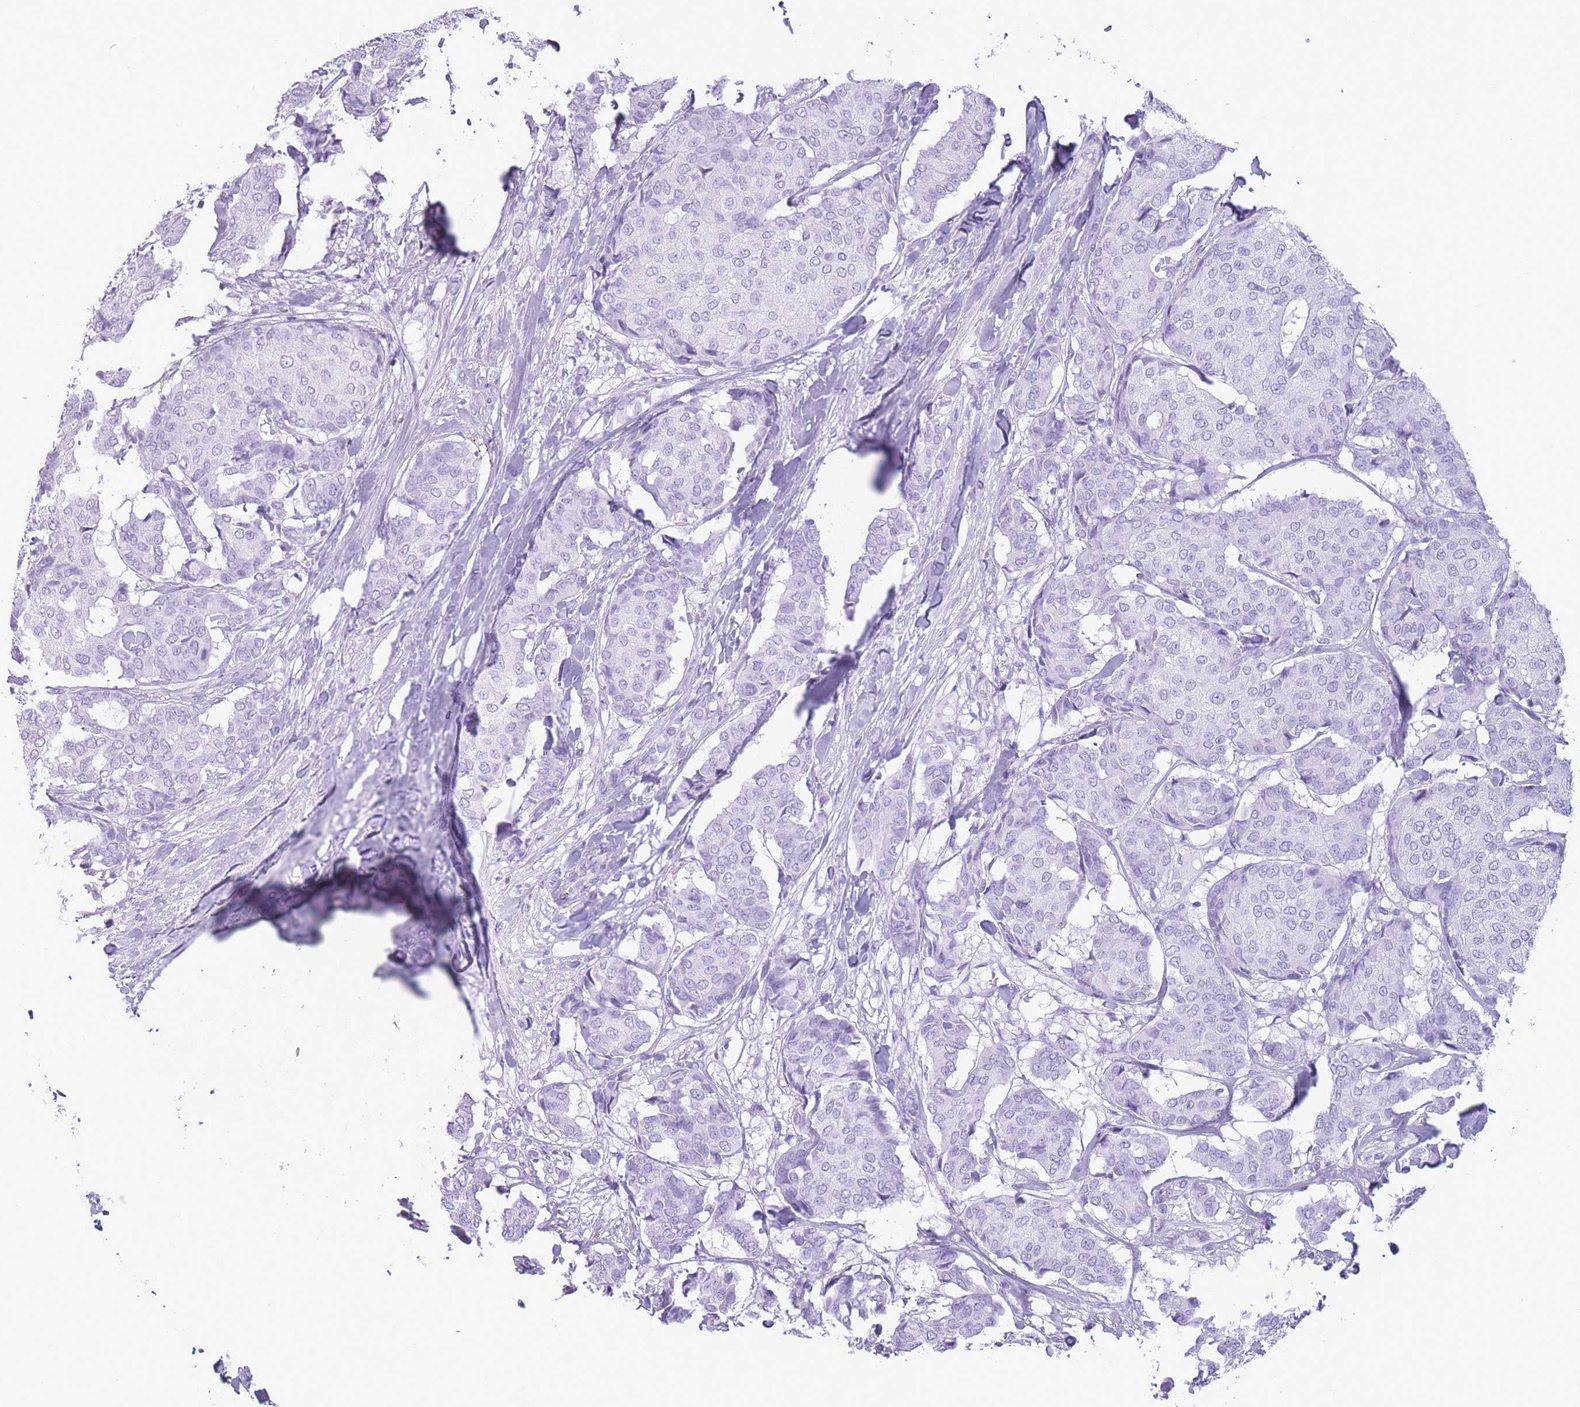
{"staining": {"intensity": "negative", "quantity": "none", "location": "none"}, "tissue": "breast cancer", "cell_type": "Tumor cells", "image_type": "cancer", "snomed": [{"axis": "morphology", "description": "Duct carcinoma"}, {"axis": "topography", "description": "Breast"}], "caption": "An immunohistochemistry (IHC) photomicrograph of invasive ductal carcinoma (breast) is shown. There is no staining in tumor cells of invasive ductal carcinoma (breast). The staining is performed using DAB brown chromogen with nuclei counter-stained in using hematoxylin.", "gene": "OR4F21", "patient": {"sex": "female", "age": 75}}